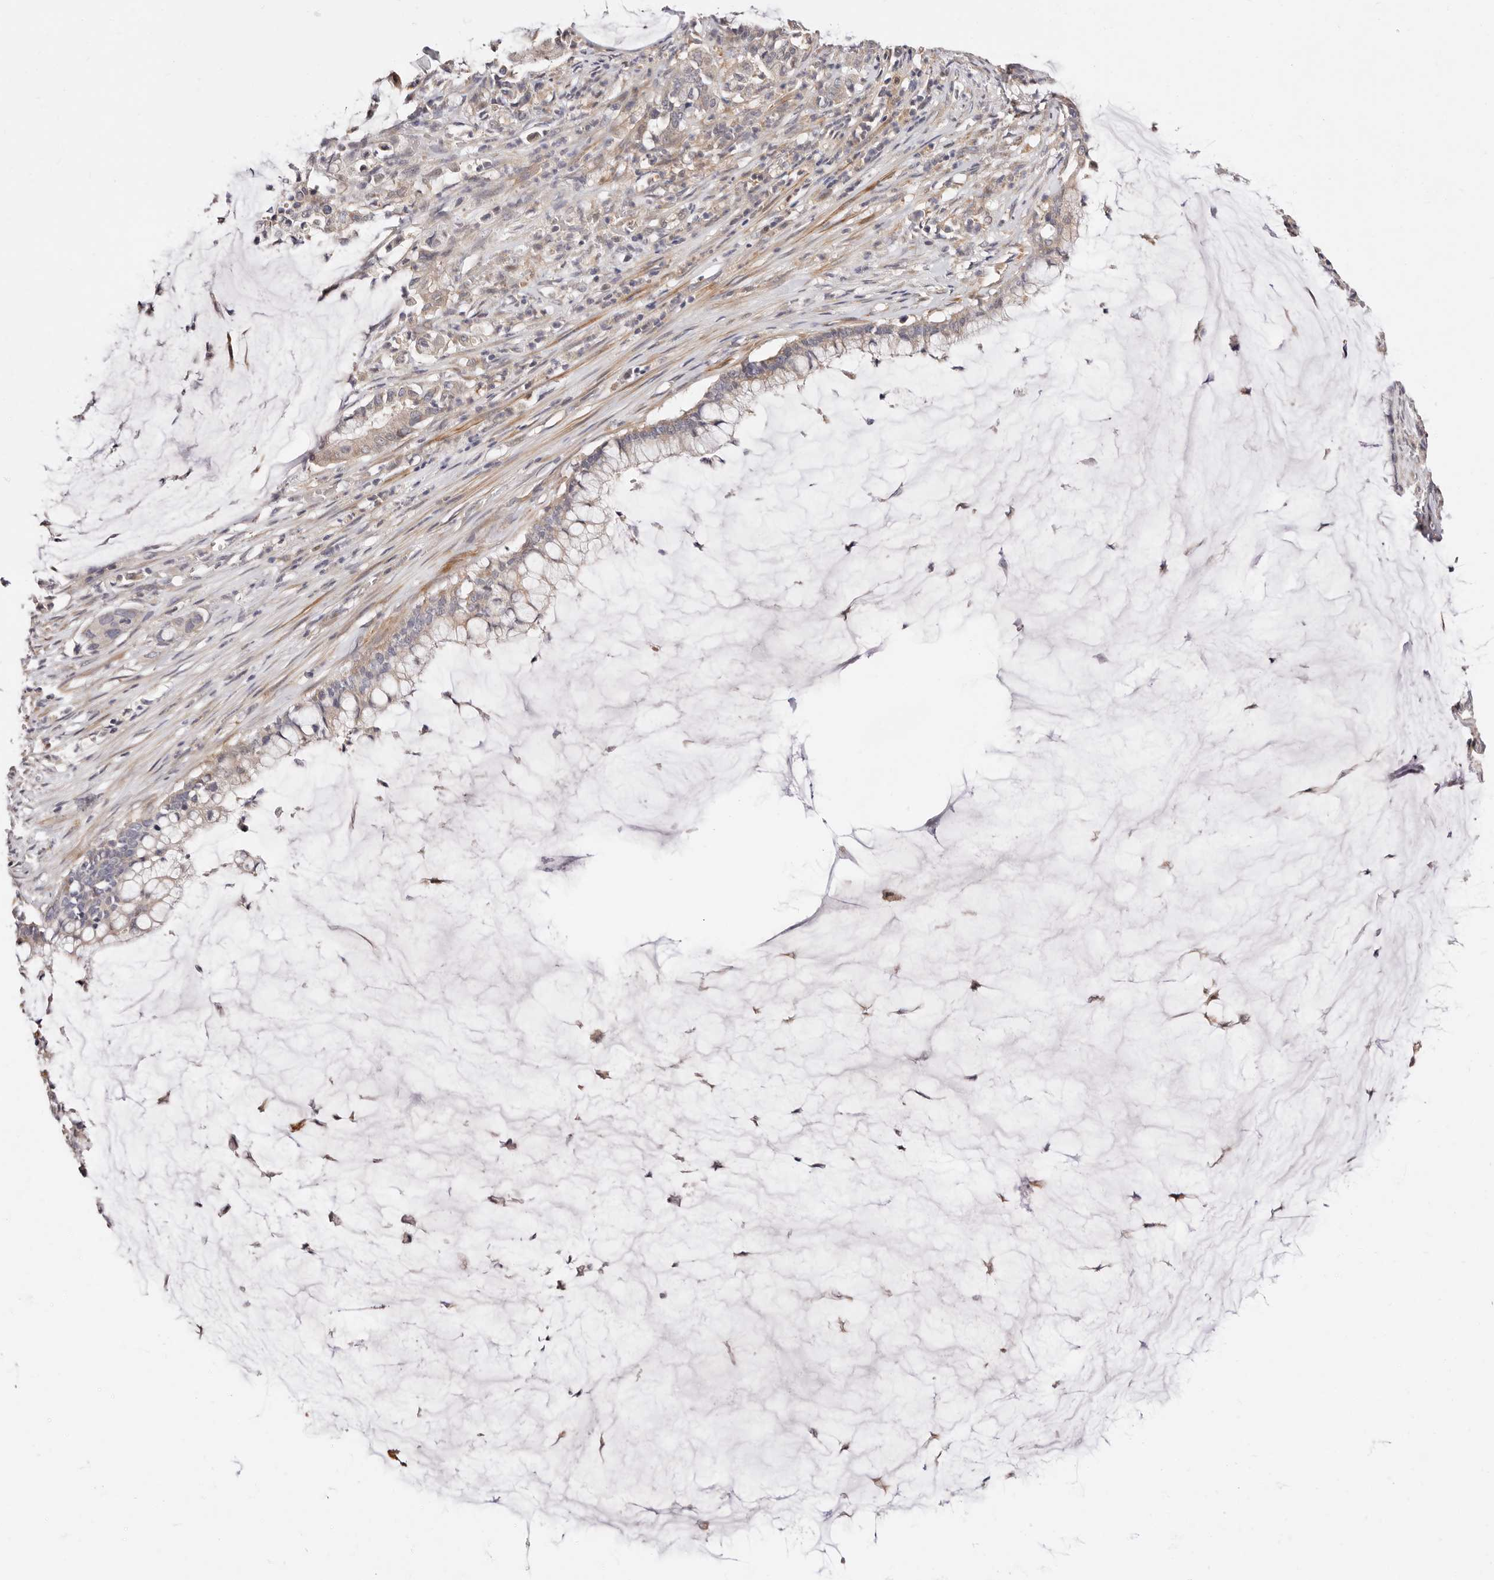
{"staining": {"intensity": "weak", "quantity": "25%-75%", "location": "cytoplasmic/membranous"}, "tissue": "pancreatic cancer", "cell_type": "Tumor cells", "image_type": "cancer", "snomed": [{"axis": "morphology", "description": "Adenocarcinoma, NOS"}, {"axis": "topography", "description": "Pancreas"}], "caption": "Immunohistochemical staining of human pancreatic adenocarcinoma reveals low levels of weak cytoplasmic/membranous staining in approximately 25%-75% of tumor cells. (DAB = brown stain, brightfield microscopy at high magnification).", "gene": "MAPK1", "patient": {"sex": "male", "age": 41}}